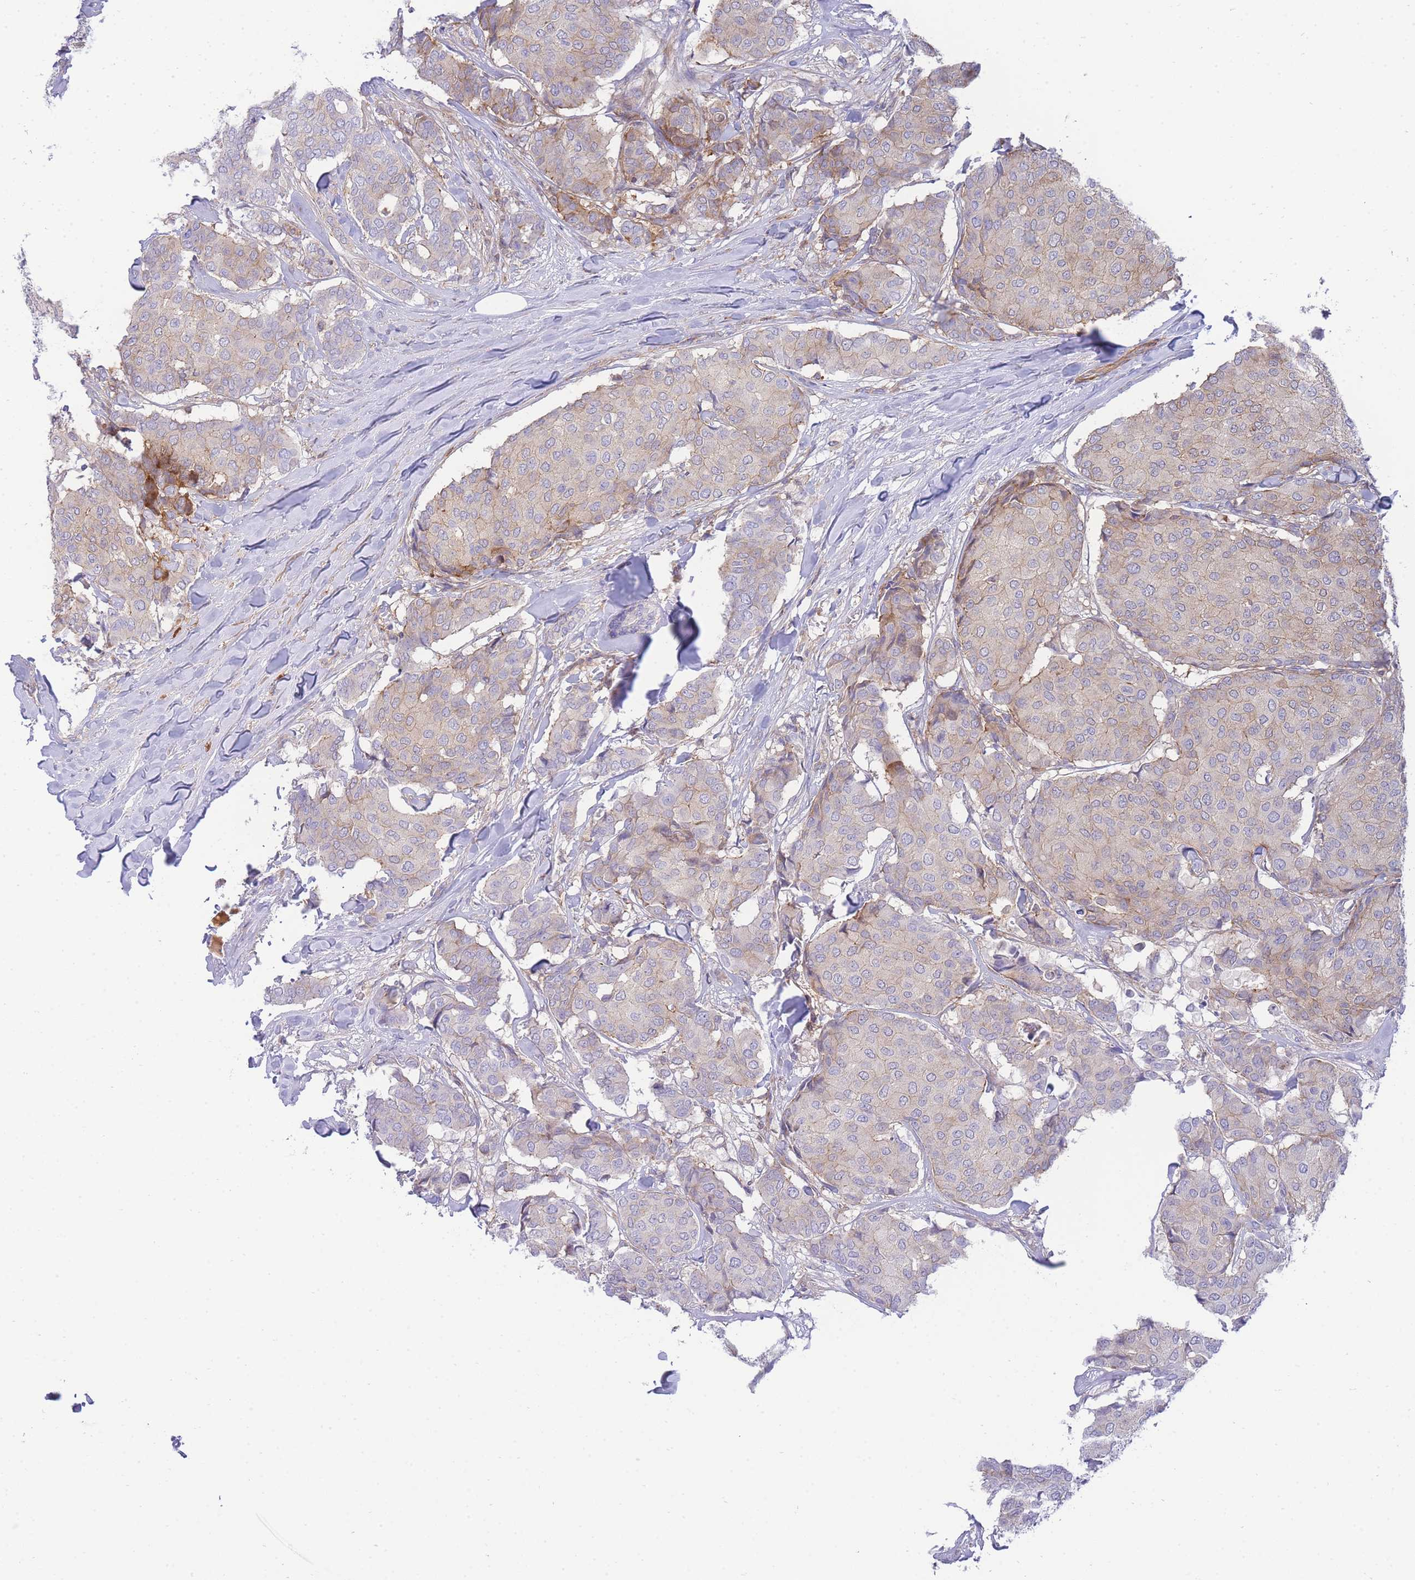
{"staining": {"intensity": "weak", "quantity": "<25%", "location": "cytoplasmic/membranous"}, "tissue": "breast cancer", "cell_type": "Tumor cells", "image_type": "cancer", "snomed": [{"axis": "morphology", "description": "Duct carcinoma"}, {"axis": "topography", "description": "Breast"}], "caption": "Immunohistochemistry (IHC) micrograph of breast cancer (intraductal carcinoma) stained for a protein (brown), which shows no staining in tumor cells.", "gene": "FBN3", "patient": {"sex": "female", "age": 75}}